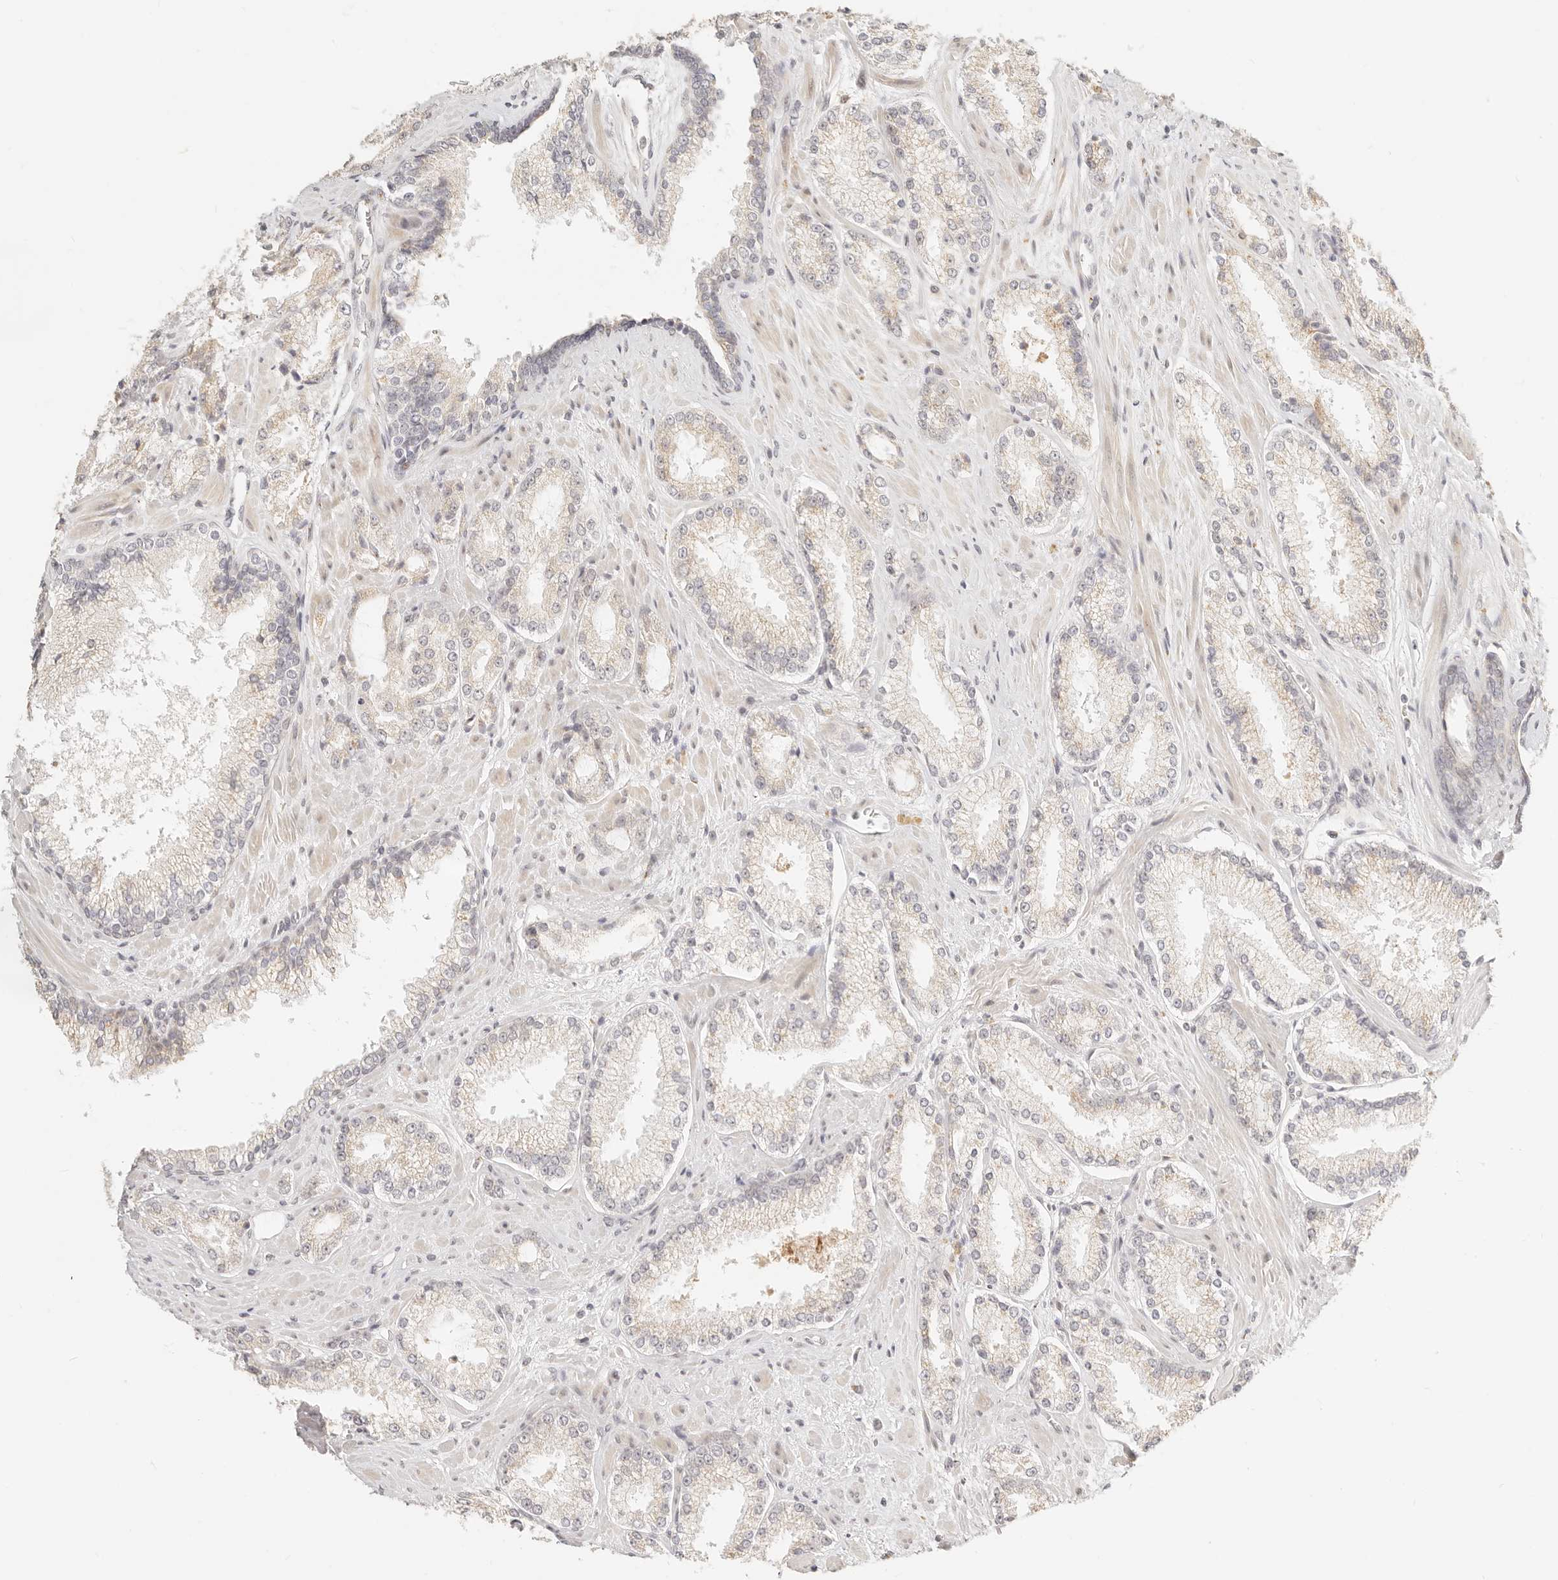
{"staining": {"intensity": "negative", "quantity": "none", "location": "none"}, "tissue": "prostate cancer", "cell_type": "Tumor cells", "image_type": "cancer", "snomed": [{"axis": "morphology", "description": "Adenocarcinoma, High grade"}, {"axis": "topography", "description": "Prostate"}], "caption": "Prostate cancer was stained to show a protein in brown. There is no significant positivity in tumor cells. (Brightfield microscopy of DAB (3,3'-diaminobenzidine) IHC at high magnification).", "gene": "FAM20B", "patient": {"sex": "male", "age": 73}}